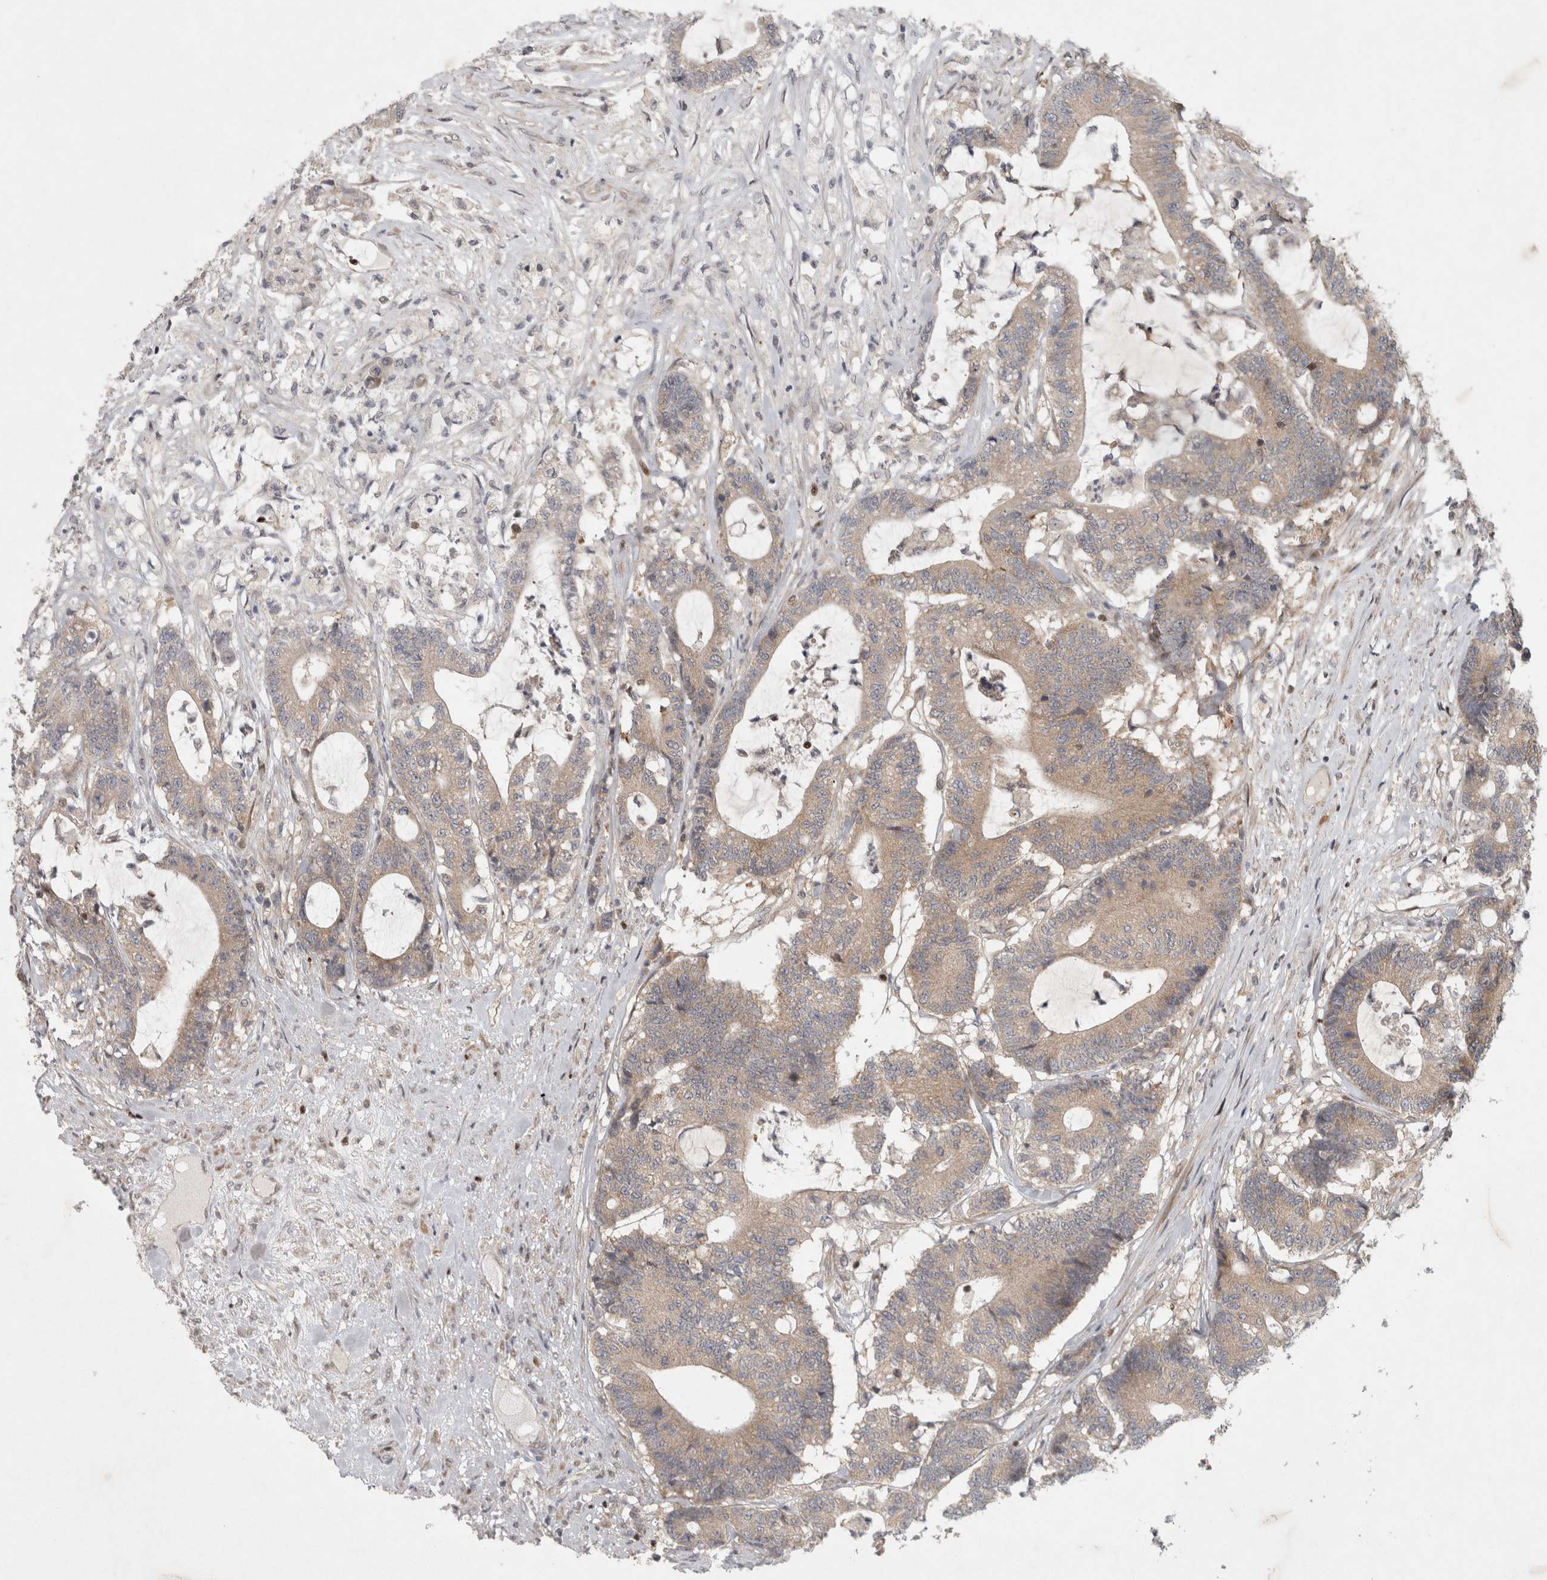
{"staining": {"intensity": "weak", "quantity": "25%-75%", "location": "cytoplasmic/membranous"}, "tissue": "colorectal cancer", "cell_type": "Tumor cells", "image_type": "cancer", "snomed": [{"axis": "morphology", "description": "Adenocarcinoma, NOS"}, {"axis": "topography", "description": "Colon"}], "caption": "Colorectal cancer (adenocarcinoma) stained with IHC exhibits weak cytoplasmic/membranous expression in approximately 25%-75% of tumor cells. The staining was performed using DAB (3,3'-diaminobenzidine) to visualize the protein expression in brown, while the nuclei were stained in blue with hematoxylin (Magnification: 20x).", "gene": "KDM8", "patient": {"sex": "female", "age": 84}}